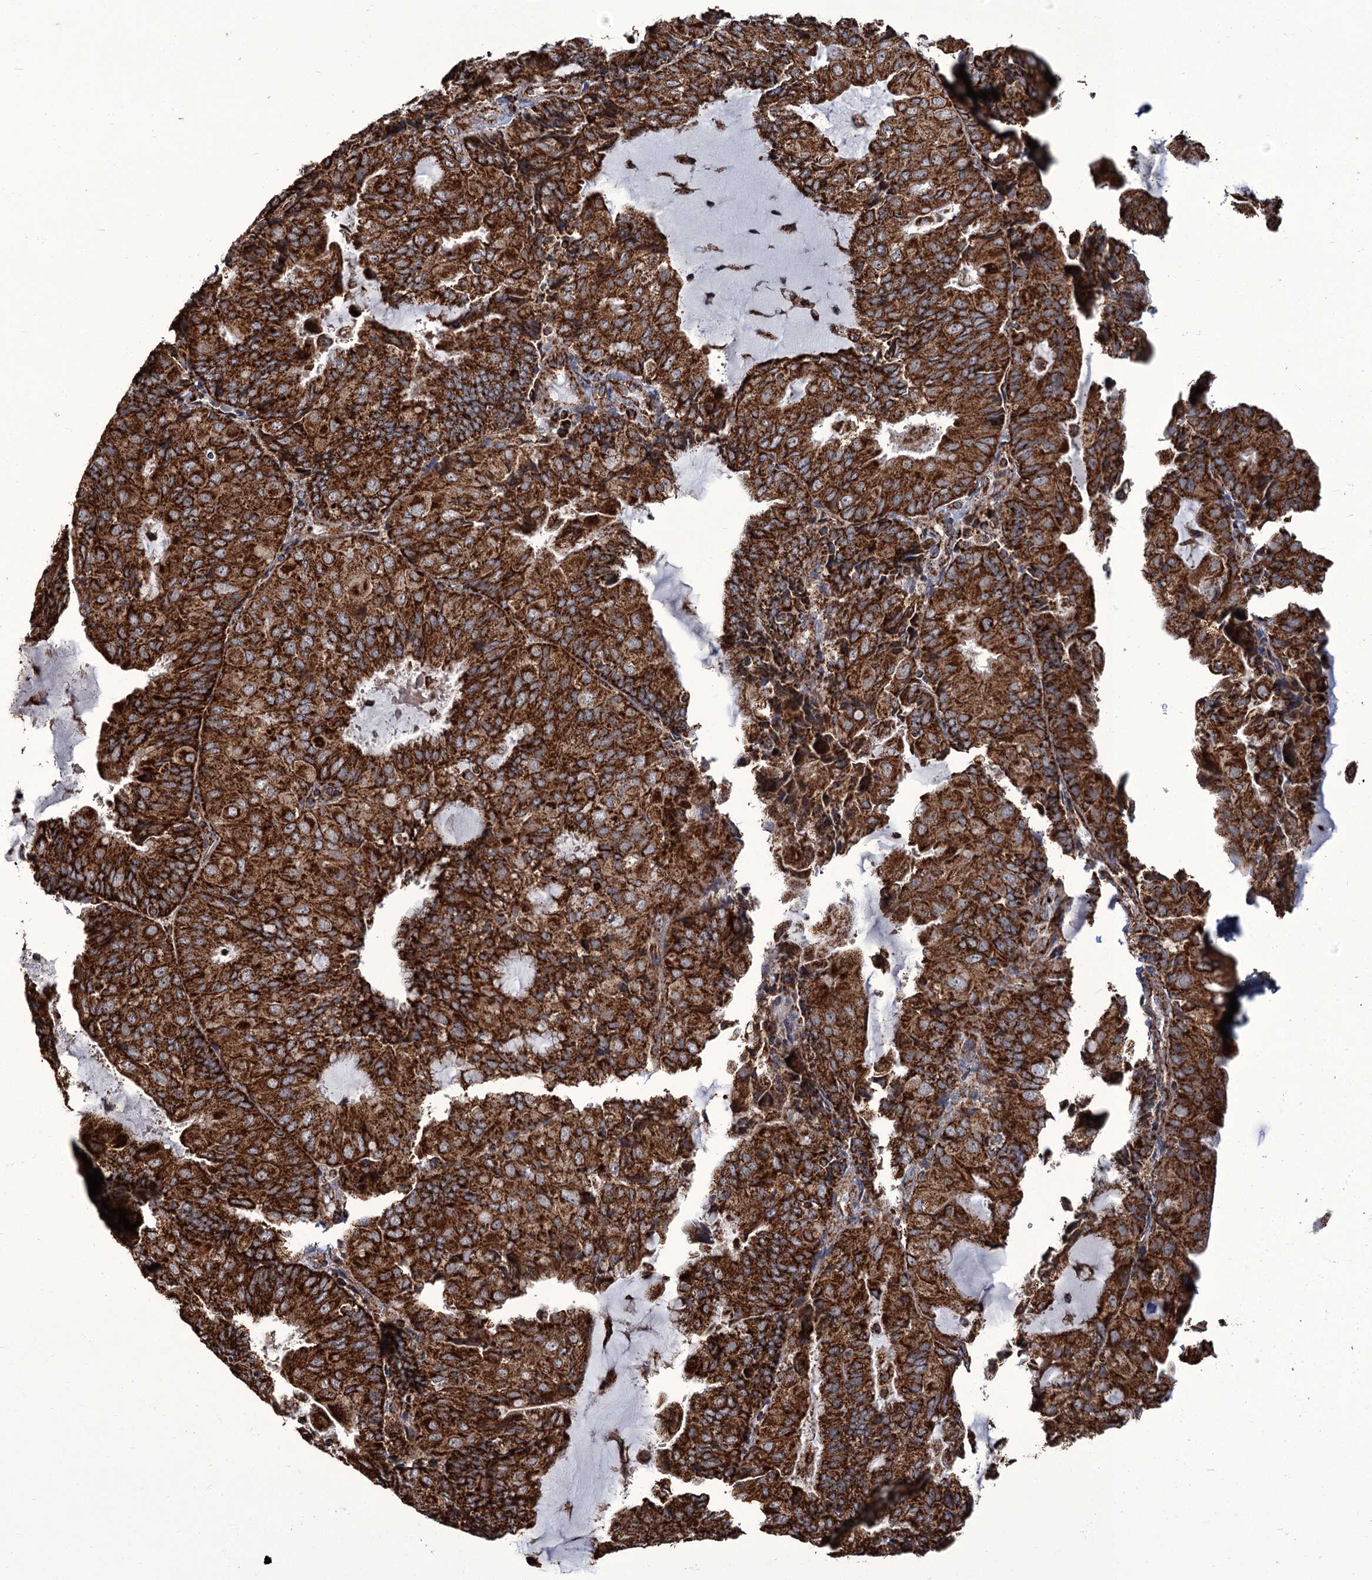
{"staining": {"intensity": "strong", "quantity": ">75%", "location": "cytoplasmic/membranous"}, "tissue": "endometrial cancer", "cell_type": "Tumor cells", "image_type": "cancer", "snomed": [{"axis": "morphology", "description": "Adenocarcinoma, NOS"}, {"axis": "topography", "description": "Endometrium"}], "caption": "Adenocarcinoma (endometrial) was stained to show a protein in brown. There is high levels of strong cytoplasmic/membranous positivity in about >75% of tumor cells.", "gene": "APH1A", "patient": {"sex": "female", "age": 81}}